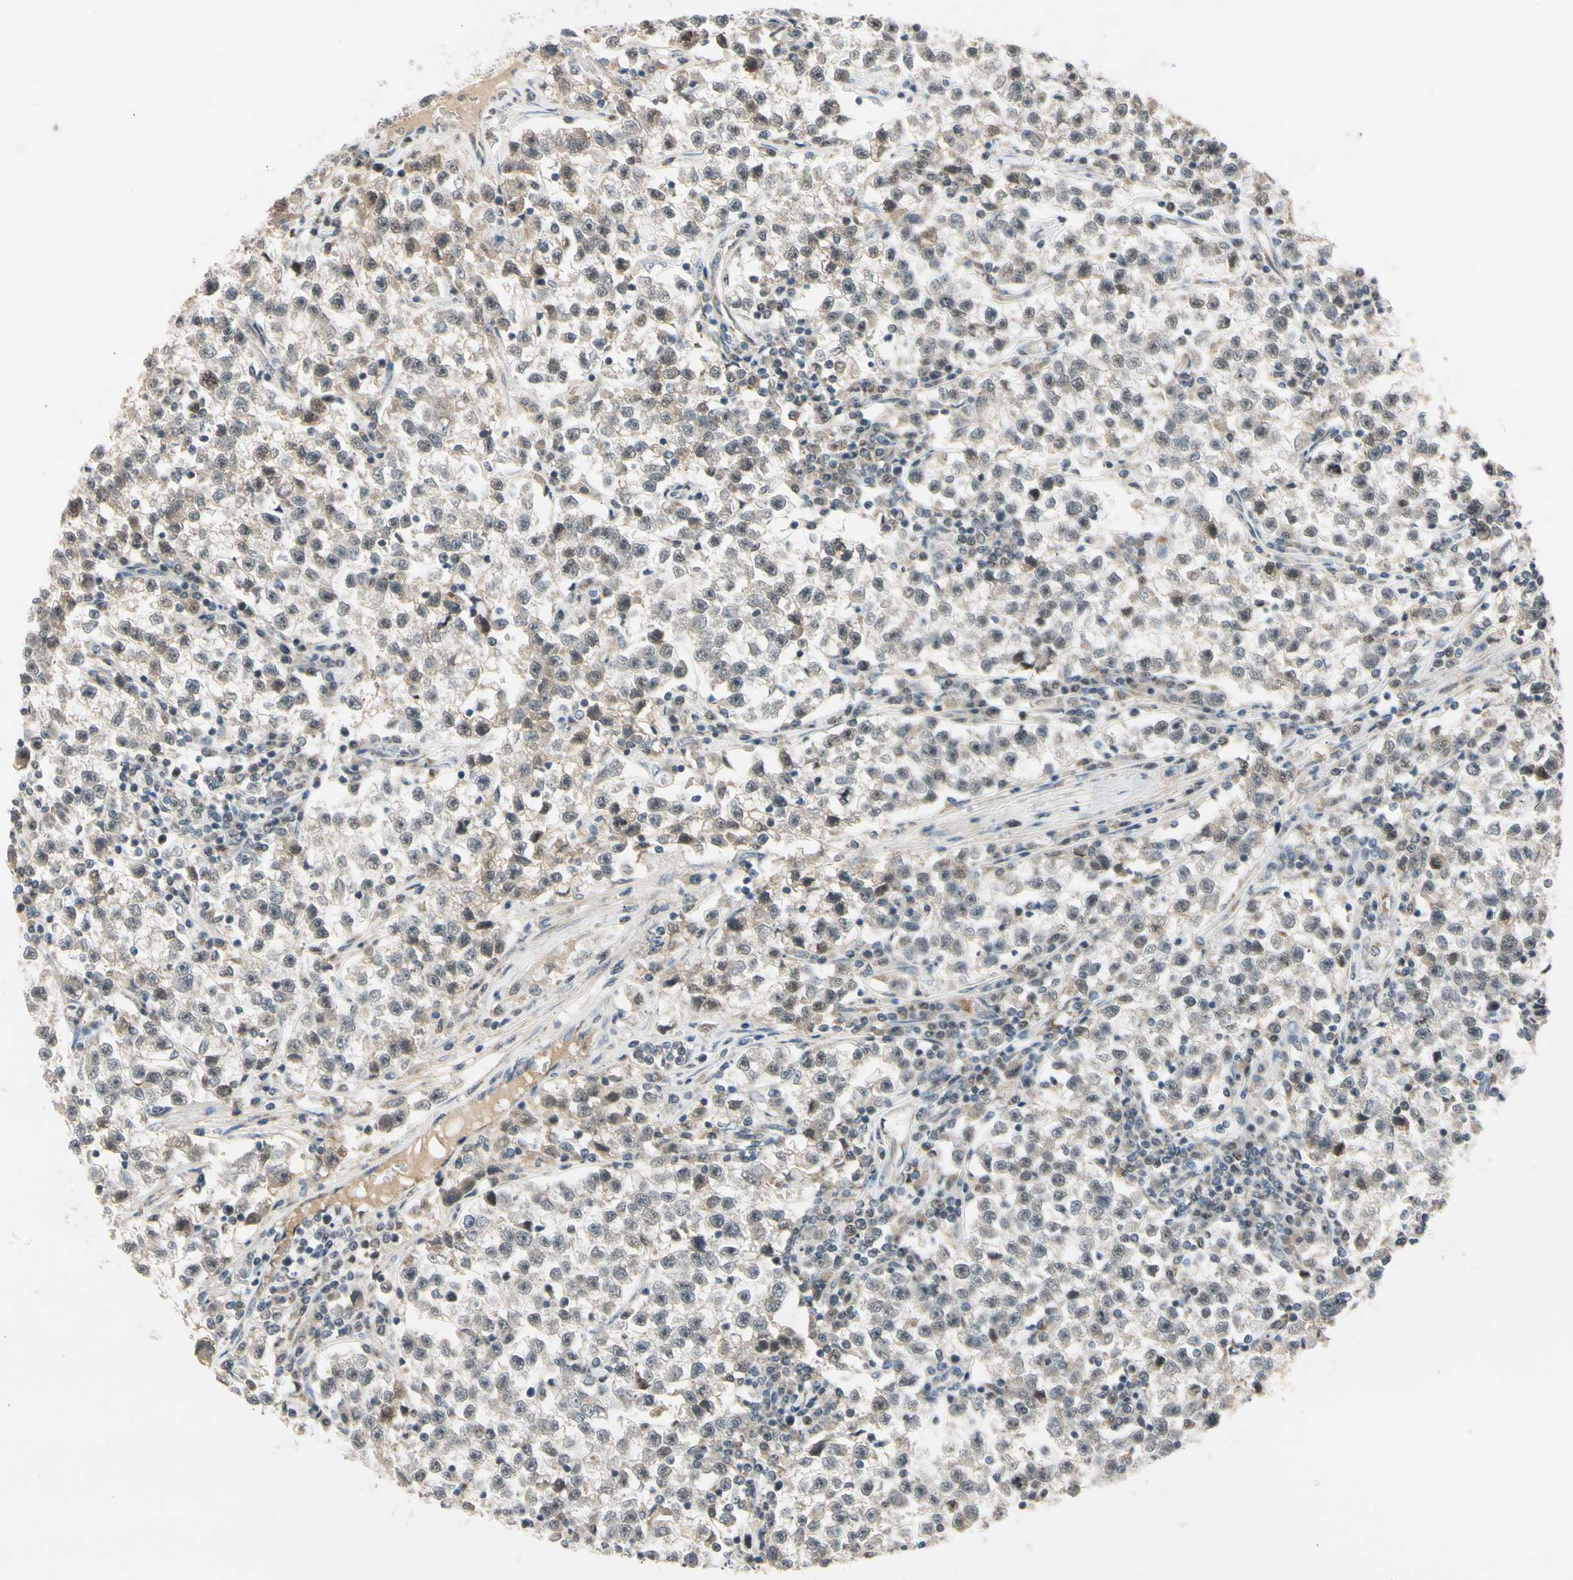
{"staining": {"intensity": "weak", "quantity": ">75%", "location": "cytoplasmic/membranous"}, "tissue": "testis cancer", "cell_type": "Tumor cells", "image_type": "cancer", "snomed": [{"axis": "morphology", "description": "Seminoma, NOS"}, {"axis": "topography", "description": "Testis"}], "caption": "Weak cytoplasmic/membranous staining is appreciated in approximately >75% of tumor cells in testis cancer (seminoma). (IHC, brightfield microscopy, high magnification).", "gene": "RIOX2", "patient": {"sex": "male", "age": 22}}